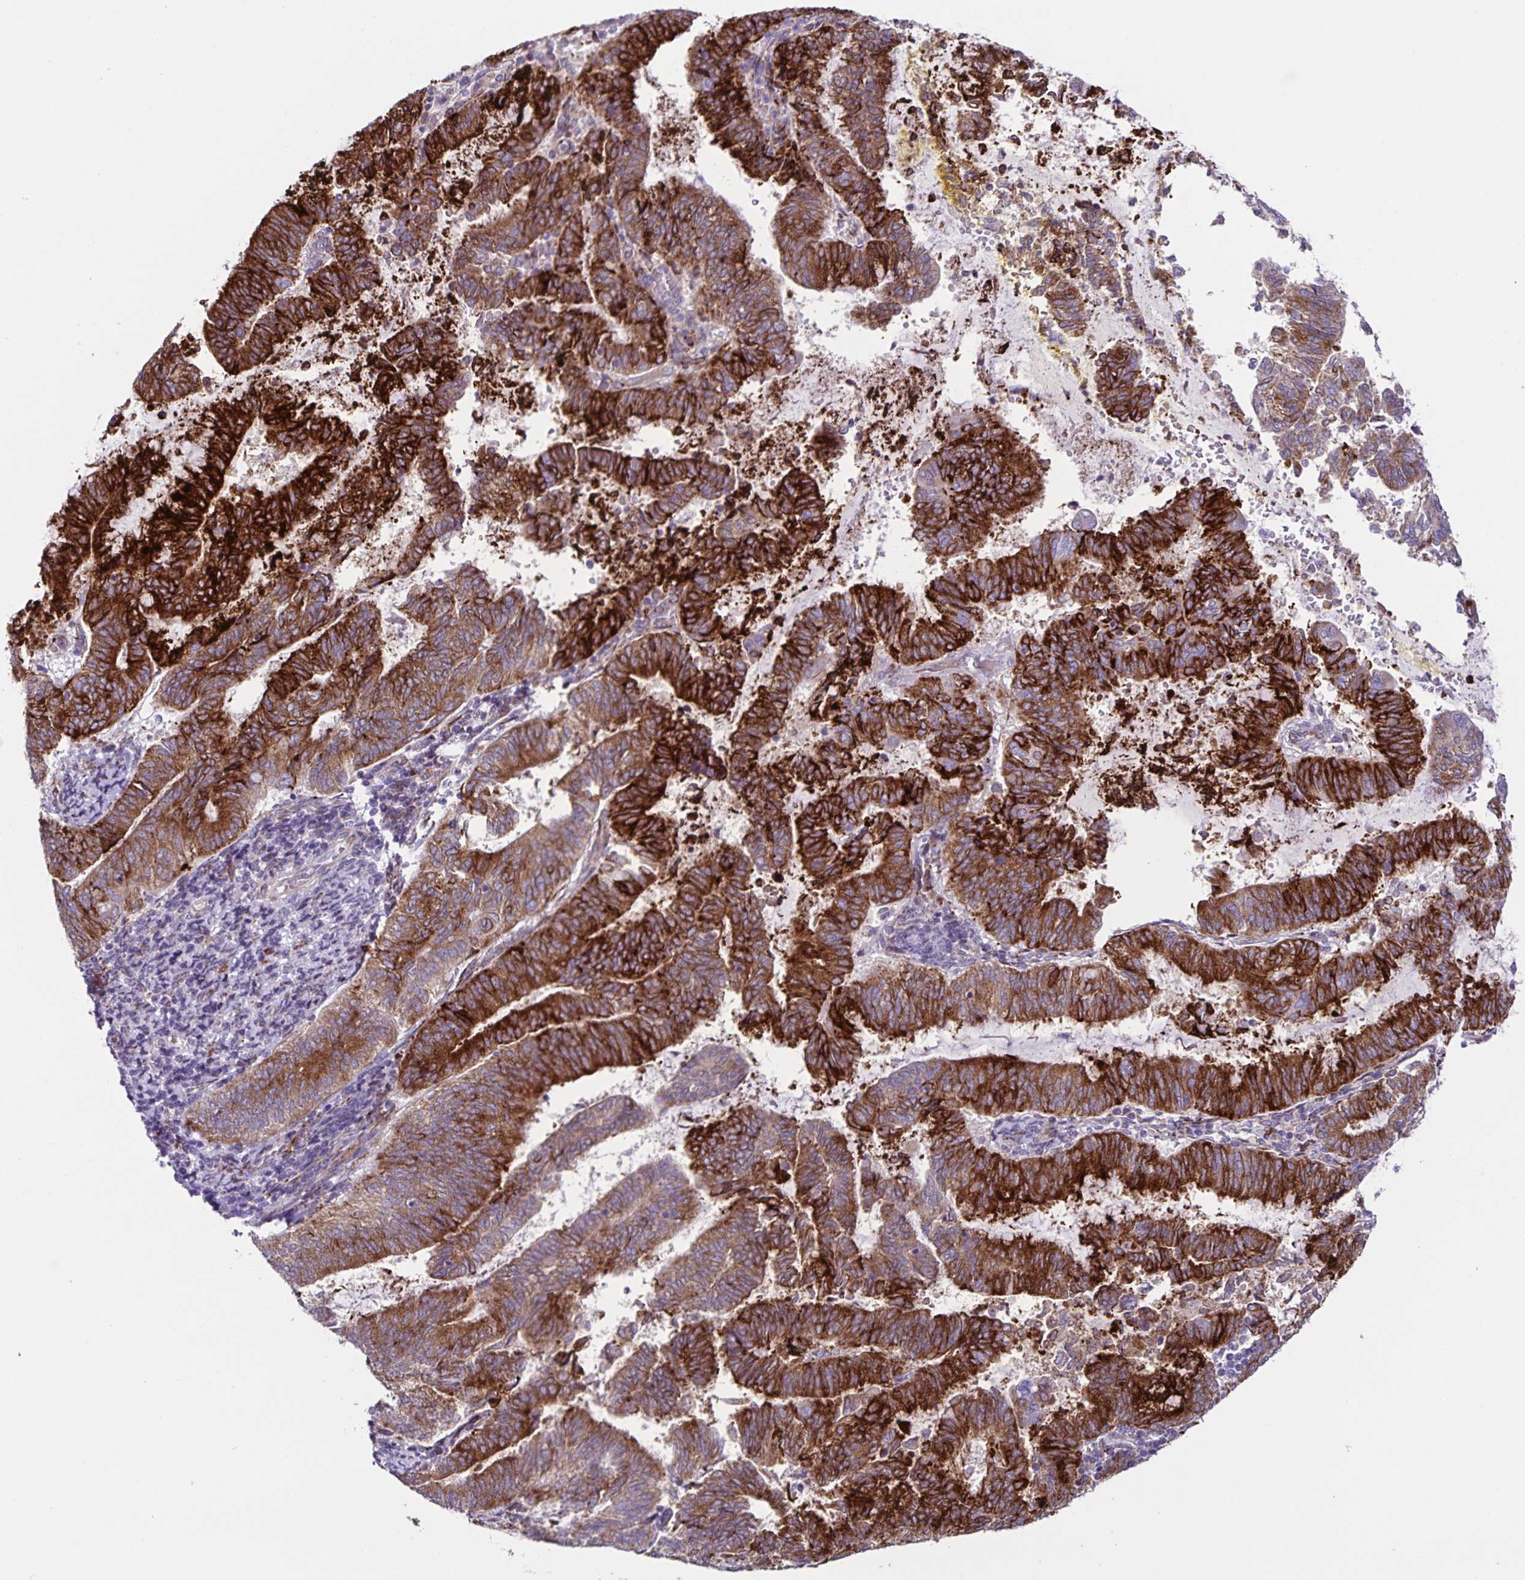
{"staining": {"intensity": "strong", "quantity": ">75%", "location": "cytoplasmic/membranous"}, "tissue": "endometrial cancer", "cell_type": "Tumor cells", "image_type": "cancer", "snomed": [{"axis": "morphology", "description": "Adenocarcinoma, NOS"}, {"axis": "topography", "description": "Endometrium"}], "caption": "Strong cytoplasmic/membranous positivity is seen in approximately >75% of tumor cells in adenocarcinoma (endometrial).", "gene": "OSBPL5", "patient": {"sex": "female", "age": 65}}